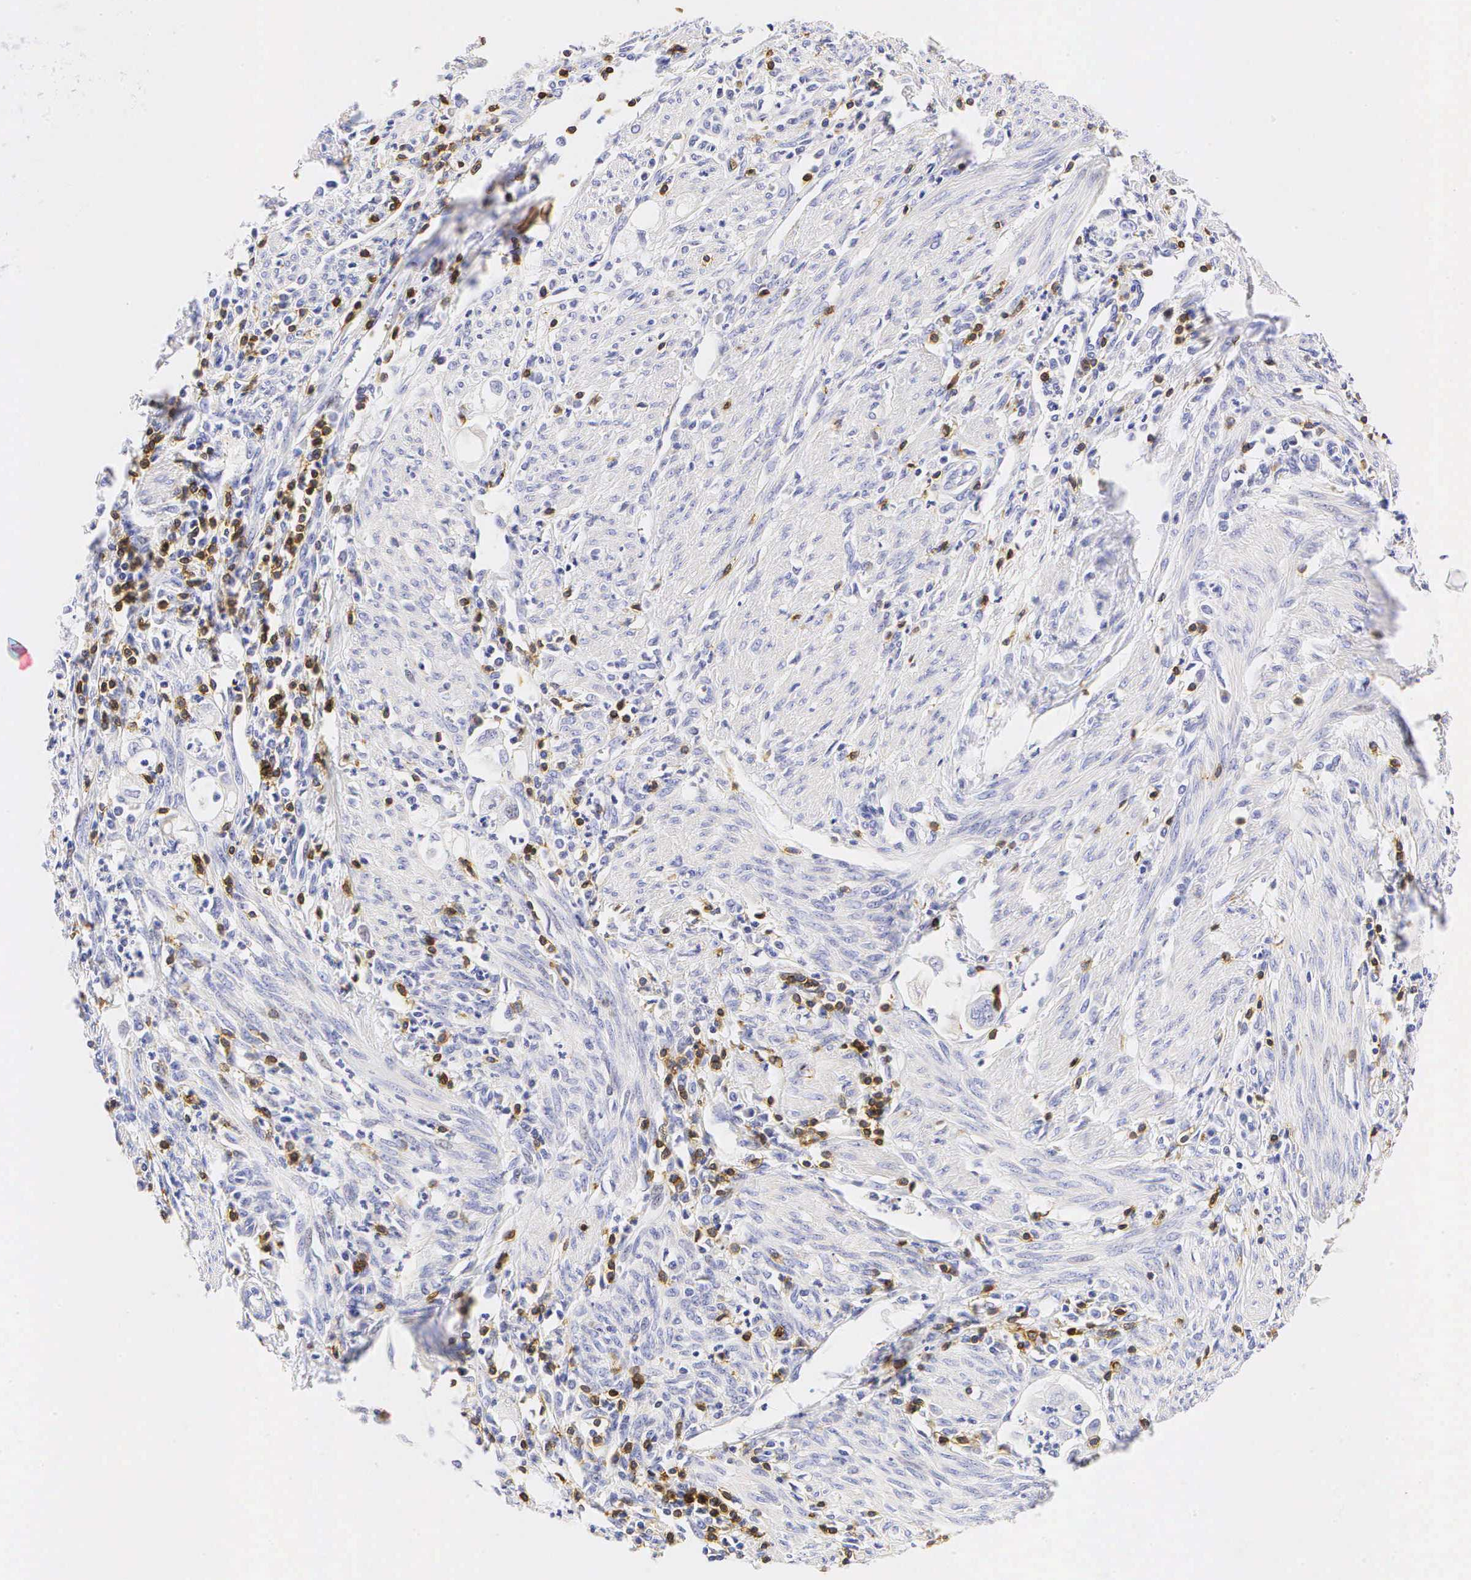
{"staining": {"intensity": "negative", "quantity": "none", "location": "none"}, "tissue": "endometrial cancer", "cell_type": "Tumor cells", "image_type": "cancer", "snomed": [{"axis": "morphology", "description": "Adenocarcinoma, NOS"}, {"axis": "topography", "description": "Endometrium"}], "caption": "This is a micrograph of immunohistochemistry staining of endometrial cancer, which shows no expression in tumor cells. The staining was performed using DAB (3,3'-diaminobenzidine) to visualize the protein expression in brown, while the nuclei were stained in blue with hematoxylin (Magnification: 20x).", "gene": "CD3E", "patient": {"sex": "female", "age": 75}}